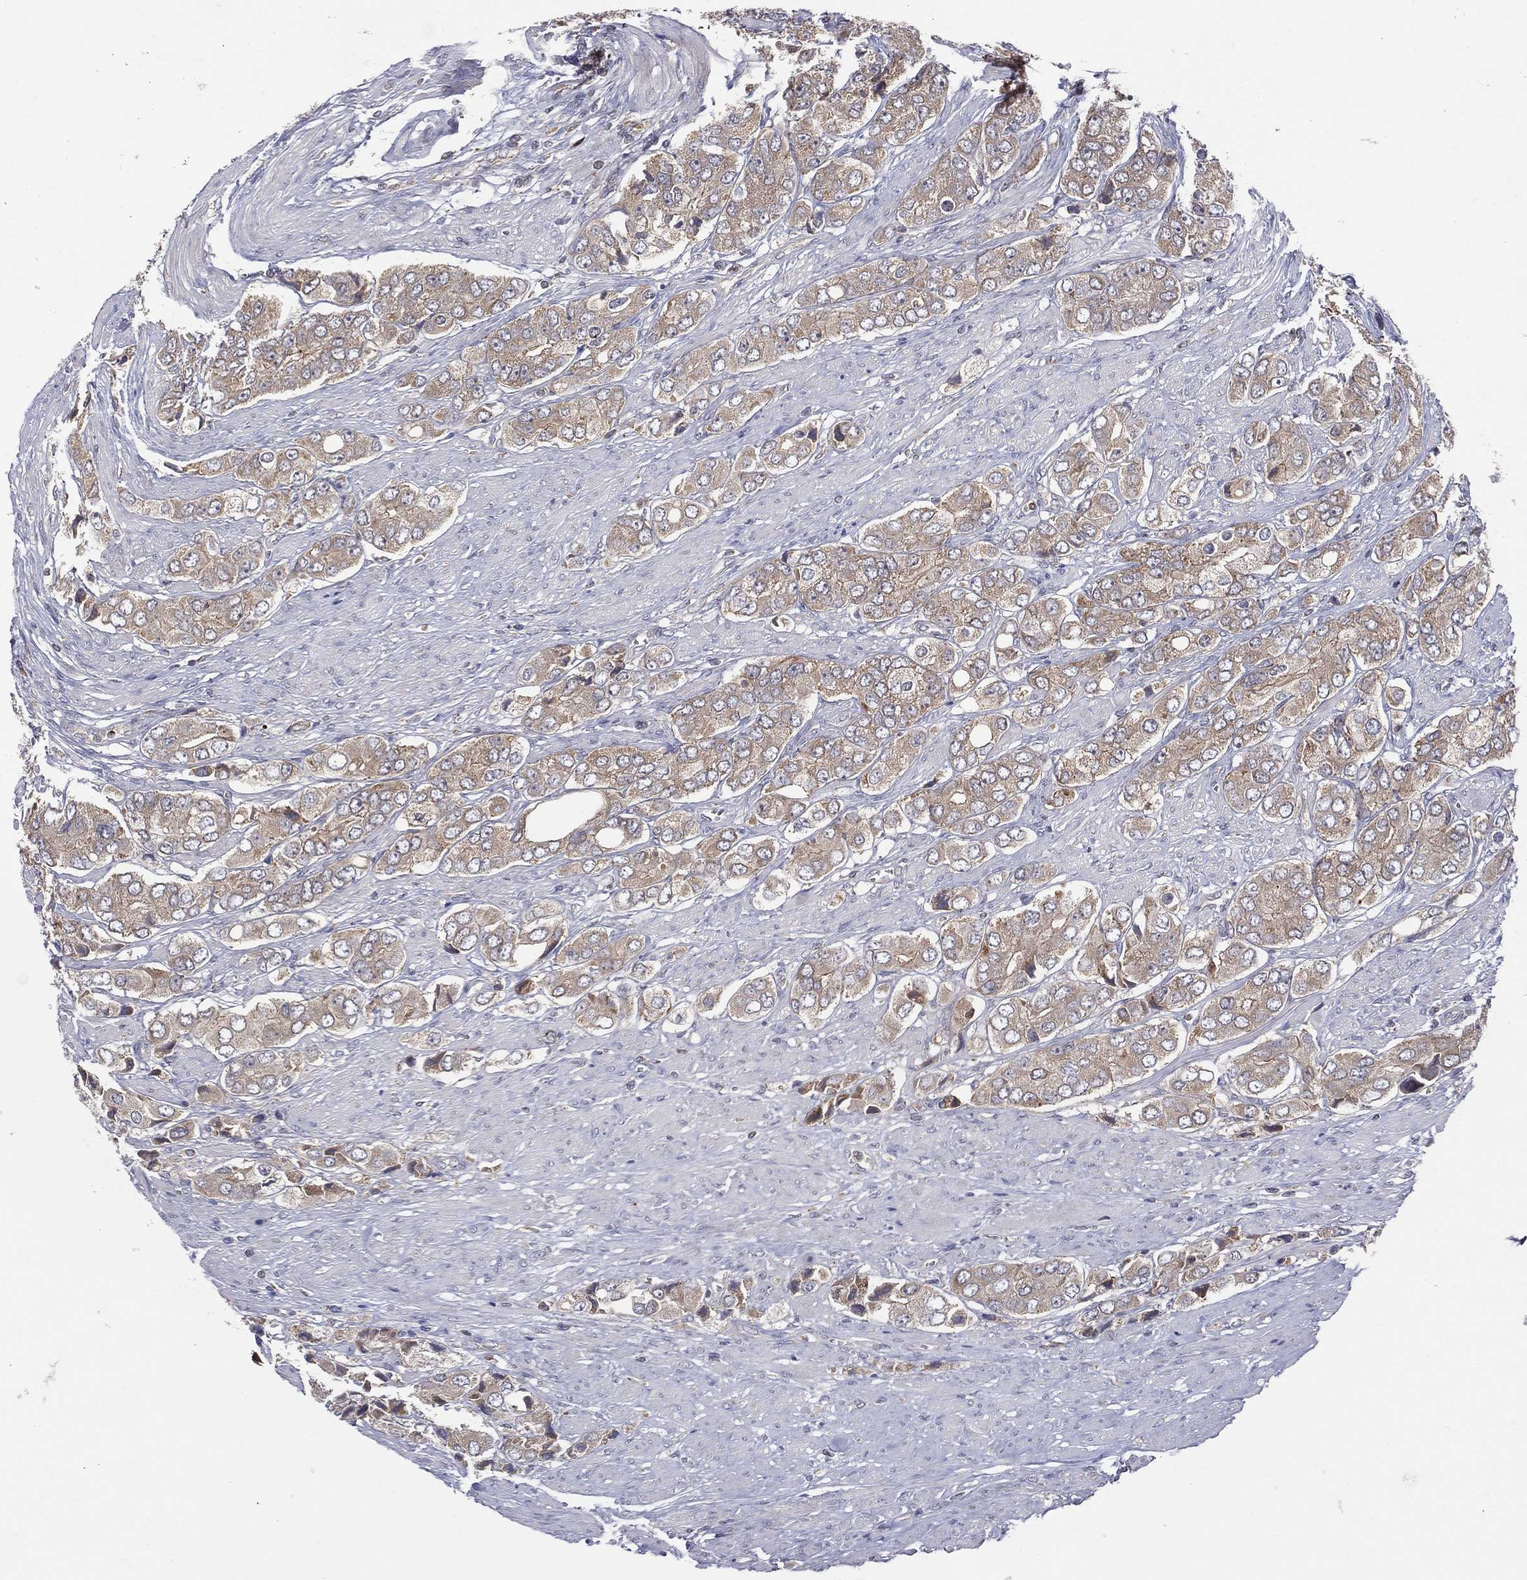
{"staining": {"intensity": "weak", "quantity": "25%-75%", "location": "cytoplasmic/membranous"}, "tissue": "prostate cancer", "cell_type": "Tumor cells", "image_type": "cancer", "snomed": [{"axis": "morphology", "description": "Adenocarcinoma, Low grade"}, {"axis": "topography", "description": "Prostate"}], "caption": "Protein staining by IHC demonstrates weak cytoplasmic/membranous staining in approximately 25%-75% of tumor cells in prostate adenocarcinoma (low-grade).", "gene": "STARD3", "patient": {"sex": "male", "age": 69}}